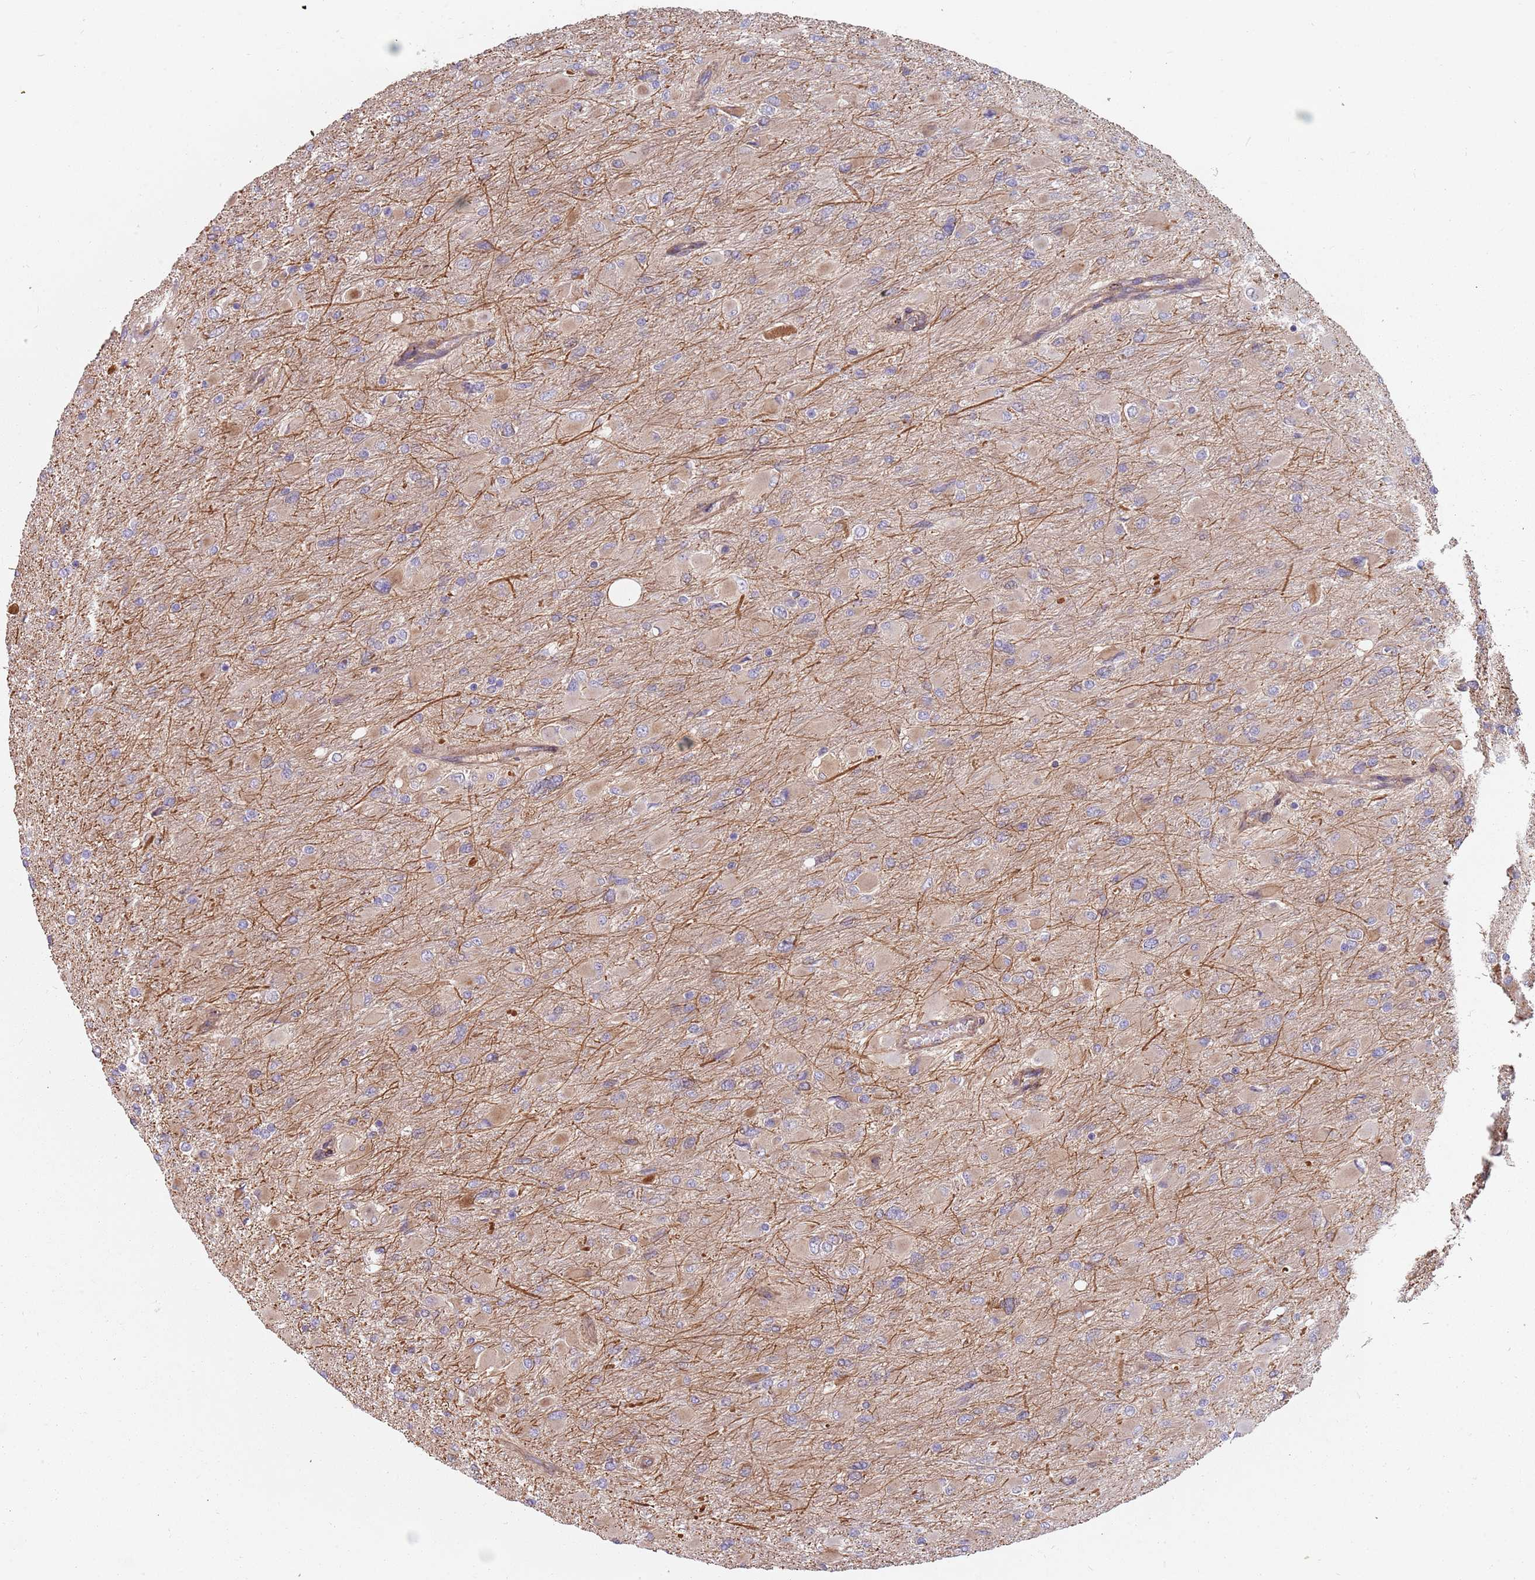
{"staining": {"intensity": "negative", "quantity": "none", "location": "none"}, "tissue": "glioma", "cell_type": "Tumor cells", "image_type": "cancer", "snomed": [{"axis": "morphology", "description": "Glioma, malignant, High grade"}, {"axis": "topography", "description": "Cerebral cortex"}], "caption": "Human glioma stained for a protein using IHC exhibits no staining in tumor cells.", "gene": "SPDL1", "patient": {"sex": "female", "age": 36}}